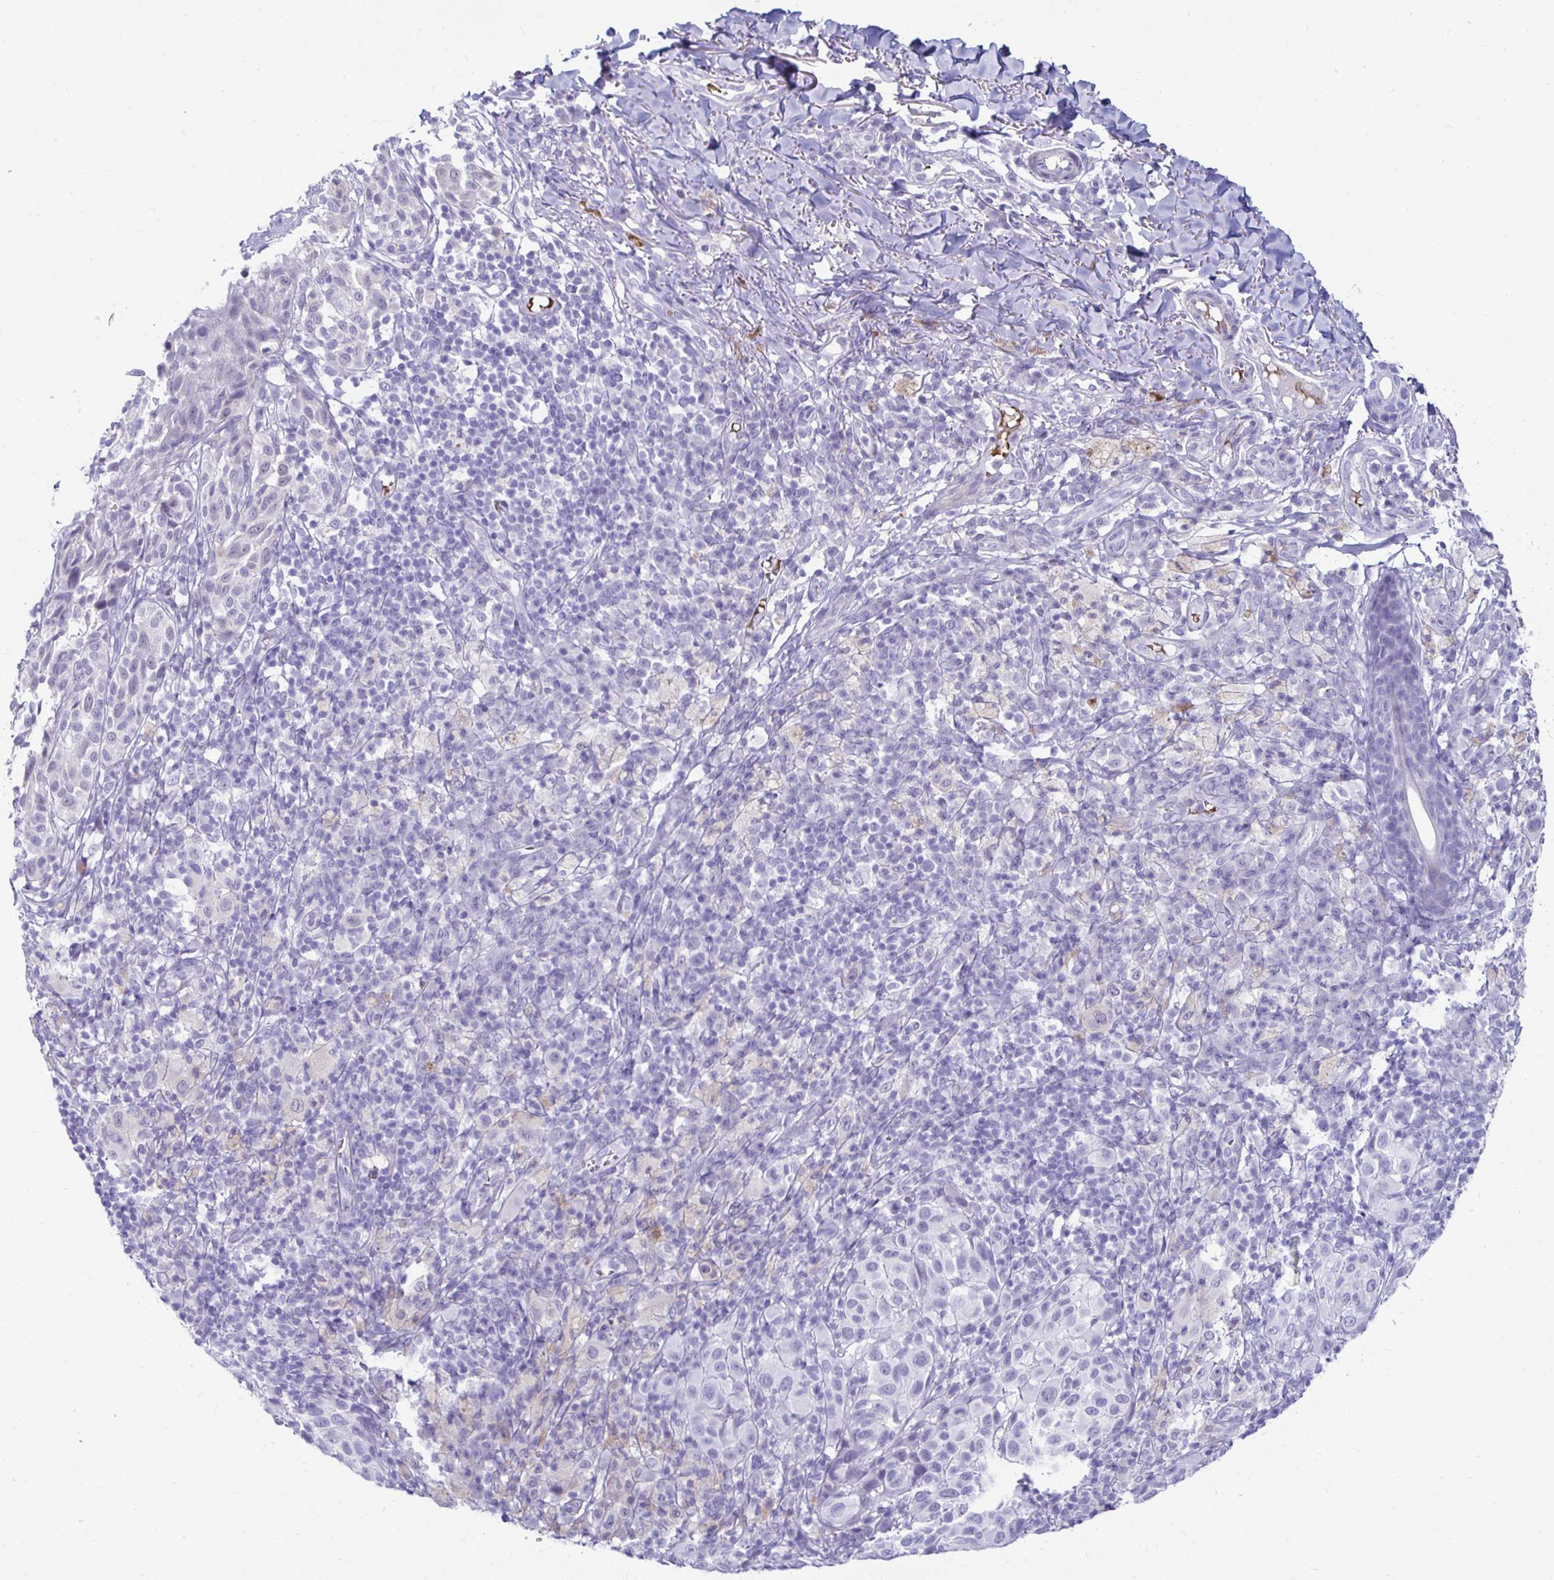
{"staining": {"intensity": "negative", "quantity": "none", "location": "none"}, "tissue": "melanoma", "cell_type": "Tumor cells", "image_type": "cancer", "snomed": [{"axis": "morphology", "description": "Malignant melanoma, NOS"}, {"axis": "topography", "description": "Skin"}], "caption": "Photomicrograph shows no protein positivity in tumor cells of malignant melanoma tissue. (DAB immunohistochemistry, high magnification).", "gene": "RHBDL3", "patient": {"sex": "male", "age": 38}}